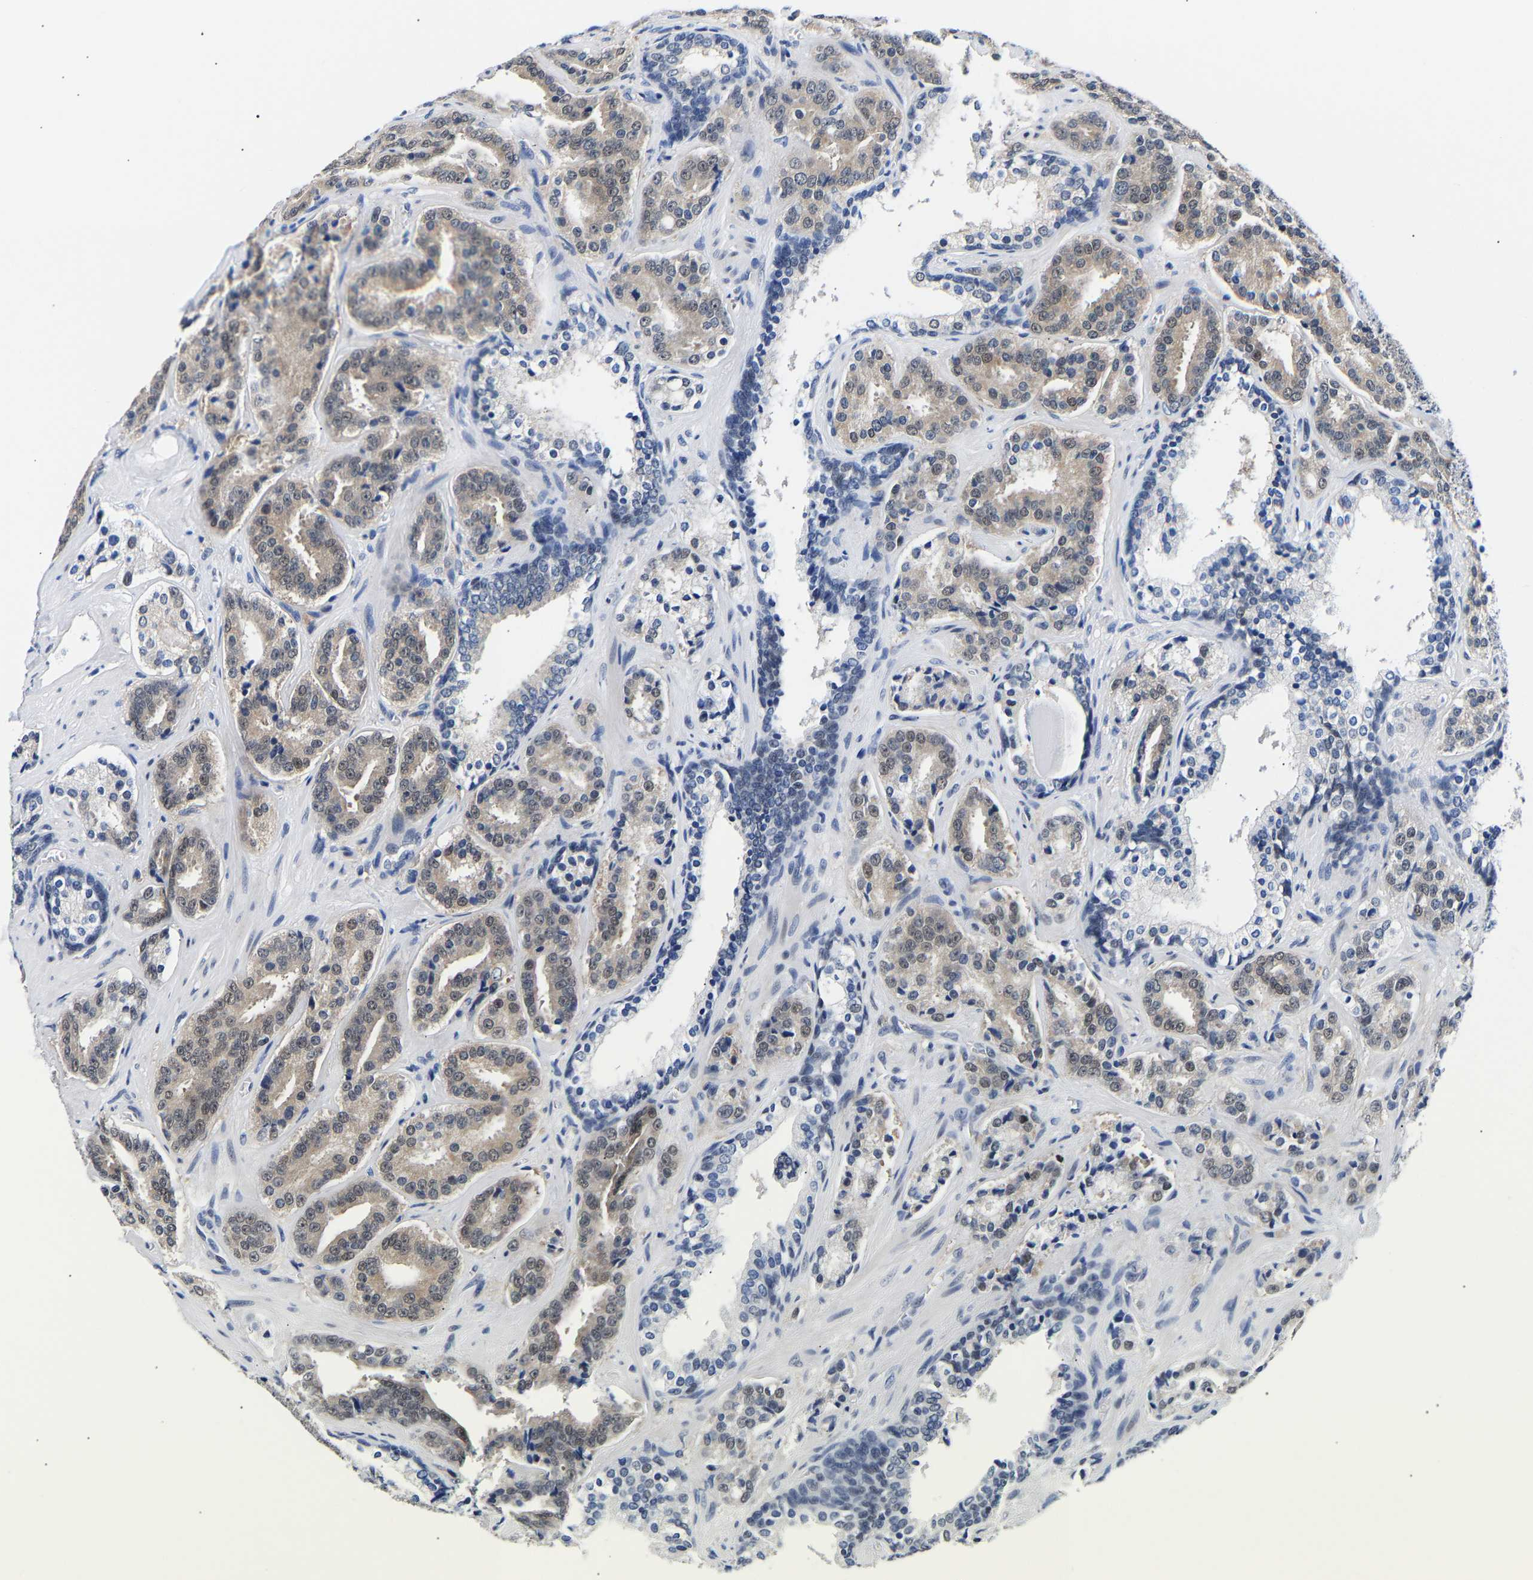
{"staining": {"intensity": "weak", "quantity": "<25%", "location": "cytoplasmic/membranous"}, "tissue": "prostate cancer", "cell_type": "Tumor cells", "image_type": "cancer", "snomed": [{"axis": "morphology", "description": "Adenocarcinoma, High grade"}, {"axis": "topography", "description": "Prostate"}], "caption": "There is no significant expression in tumor cells of prostate cancer (adenocarcinoma (high-grade)).", "gene": "PTRHD1", "patient": {"sex": "male", "age": 60}}